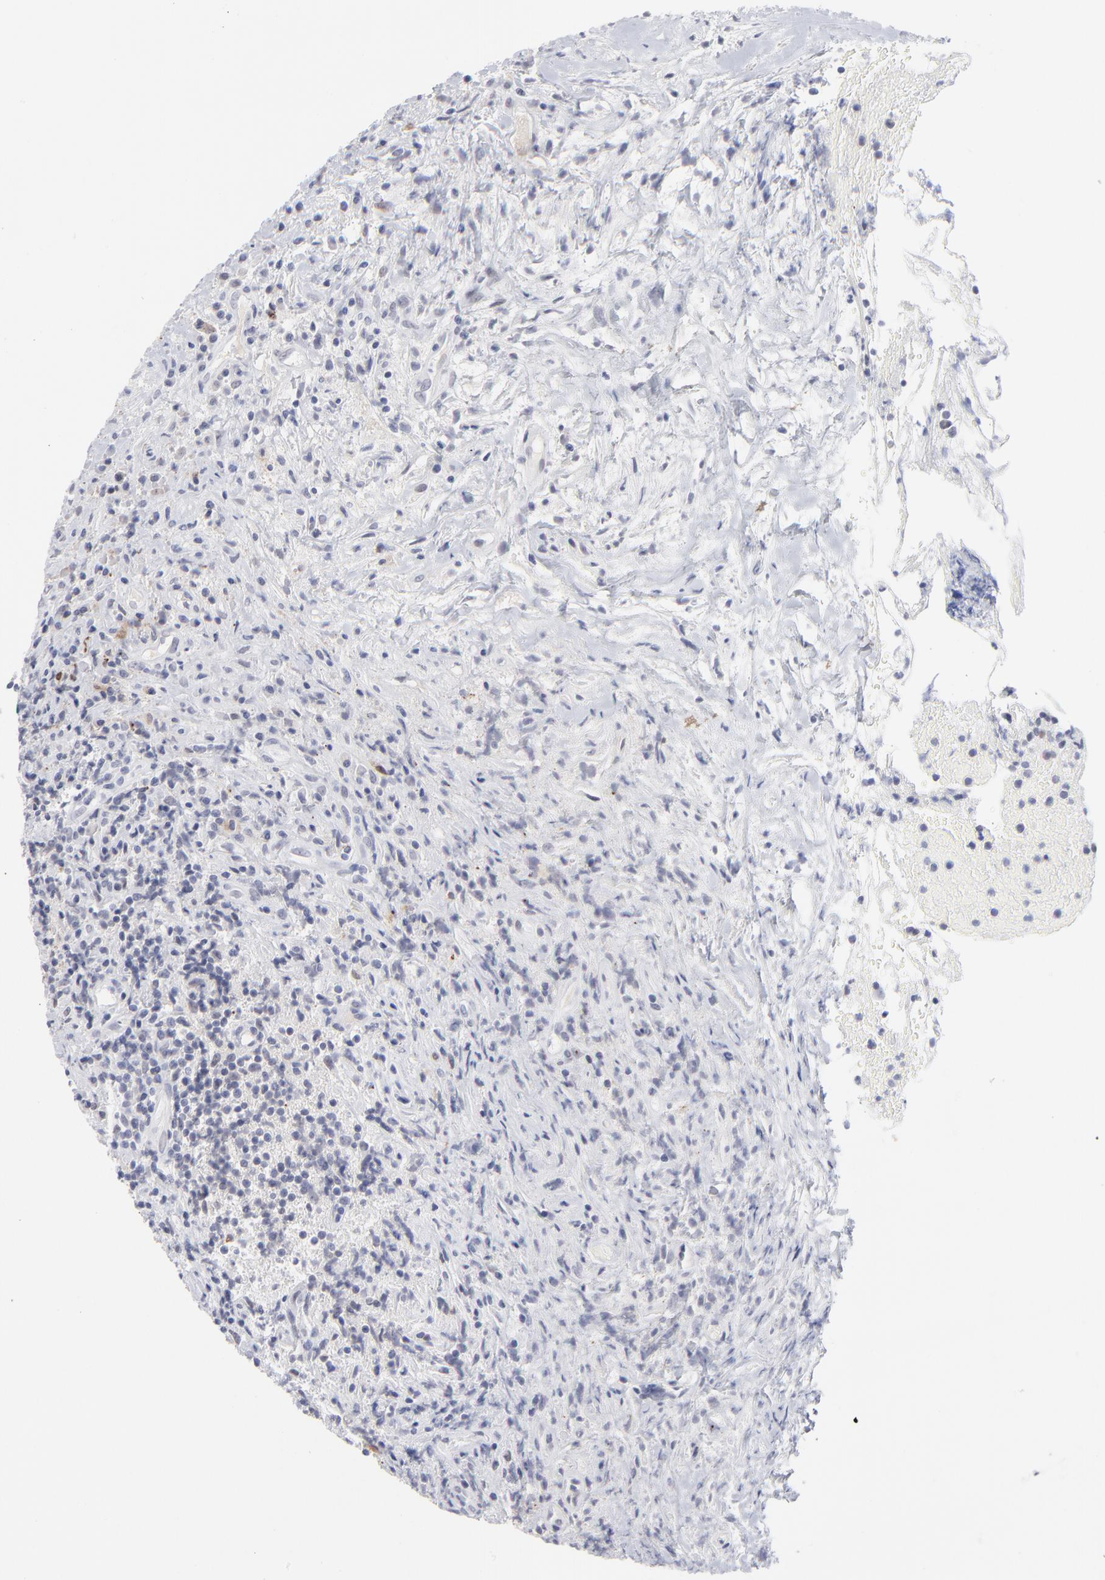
{"staining": {"intensity": "negative", "quantity": "none", "location": "none"}, "tissue": "lymphoma", "cell_type": "Tumor cells", "image_type": "cancer", "snomed": [{"axis": "morphology", "description": "Hodgkin's disease, NOS"}, {"axis": "topography", "description": "Lymph node"}], "caption": "Tumor cells are negative for brown protein staining in lymphoma. (DAB (3,3'-diaminobenzidine) IHC, high magnification).", "gene": "CCR2", "patient": {"sex": "female", "age": 25}}